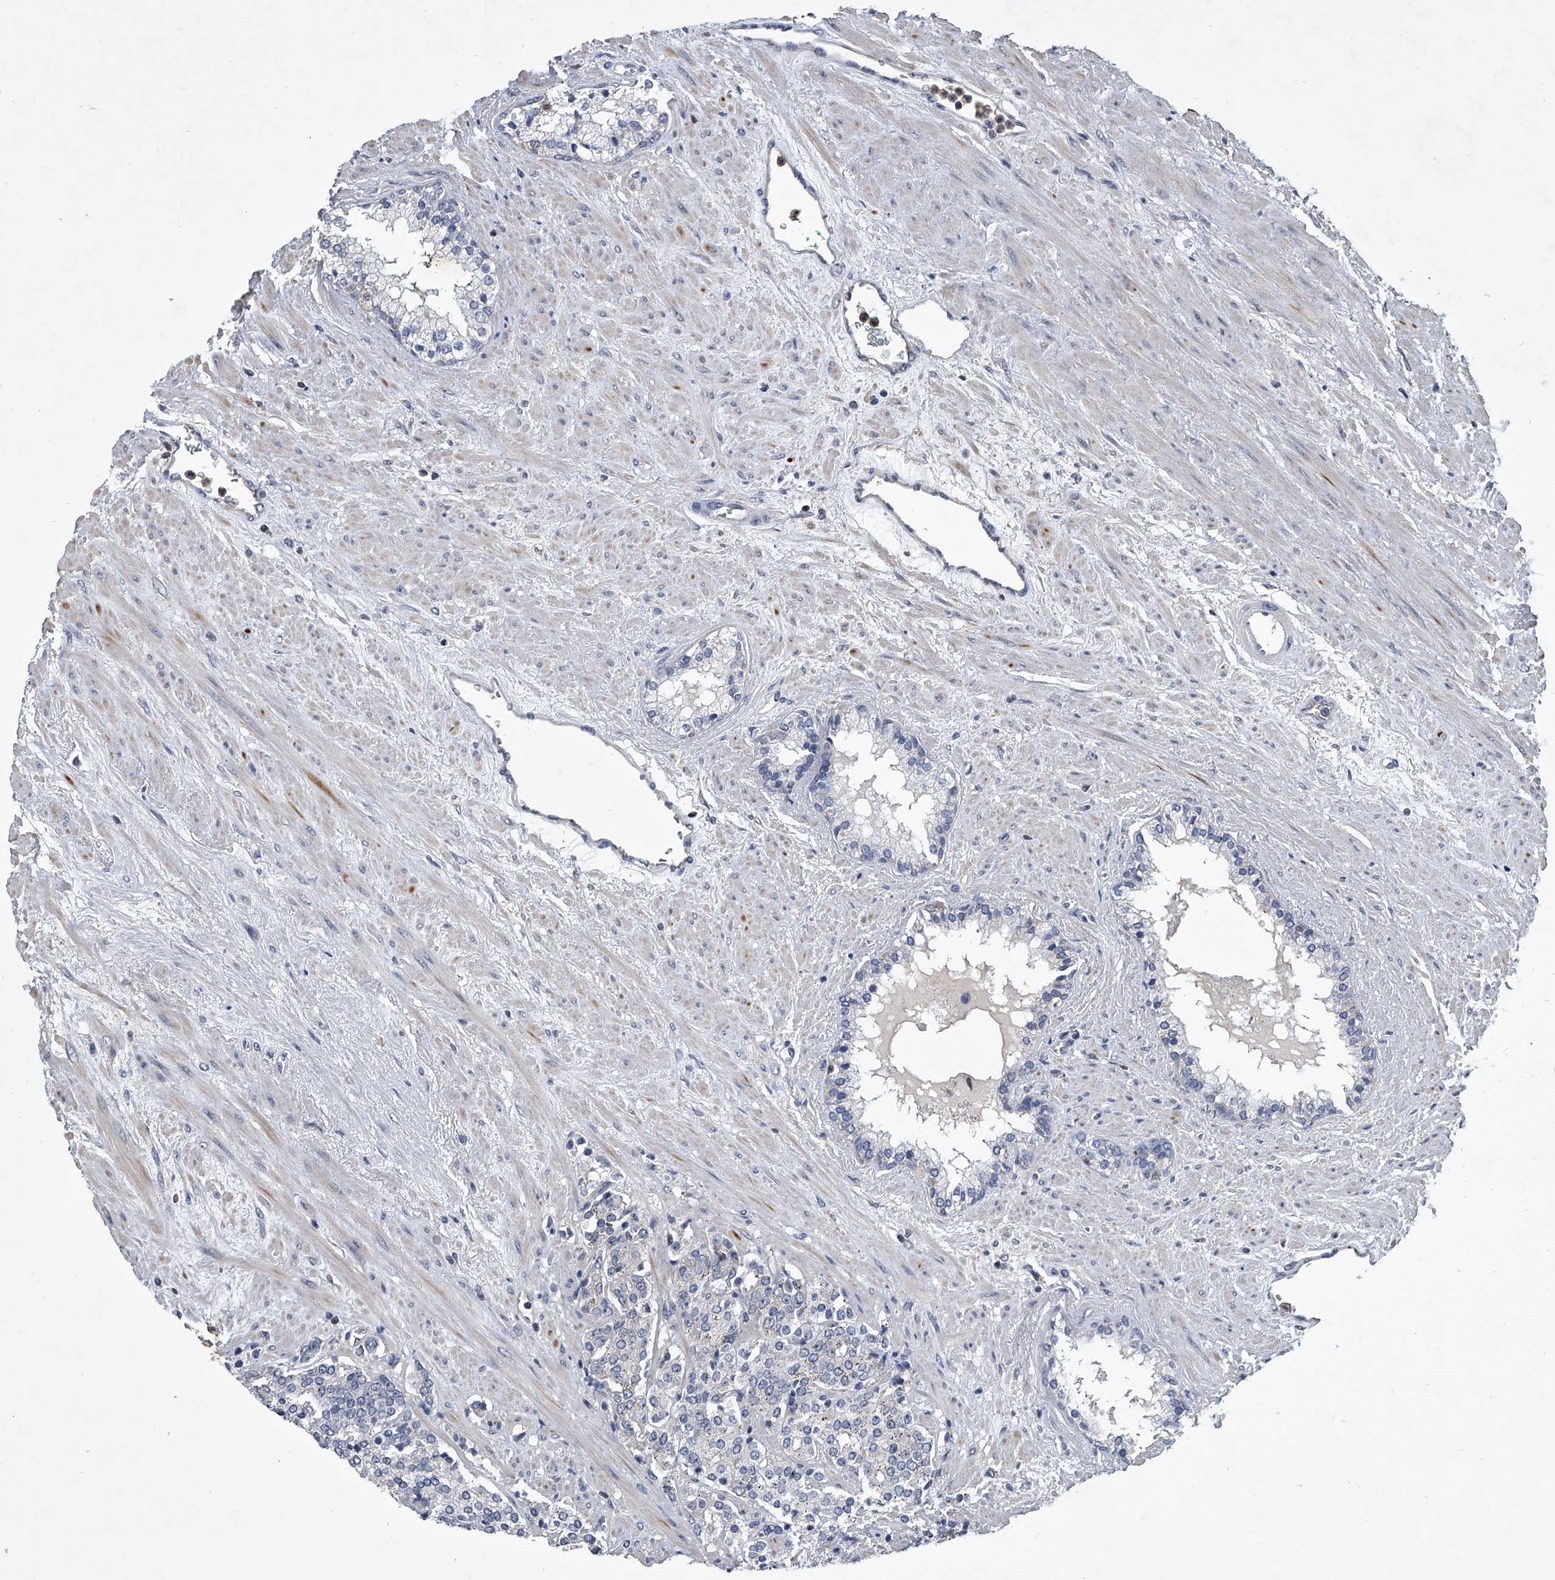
{"staining": {"intensity": "negative", "quantity": "none", "location": "none"}, "tissue": "prostate cancer", "cell_type": "Tumor cells", "image_type": "cancer", "snomed": [{"axis": "morphology", "description": "Adenocarcinoma, High grade"}, {"axis": "topography", "description": "Prostate"}], "caption": "IHC histopathology image of neoplastic tissue: human prostate cancer stained with DAB (3,3'-diaminobenzidine) demonstrates no significant protein expression in tumor cells.", "gene": "MAP4K3", "patient": {"sex": "male", "age": 71}}